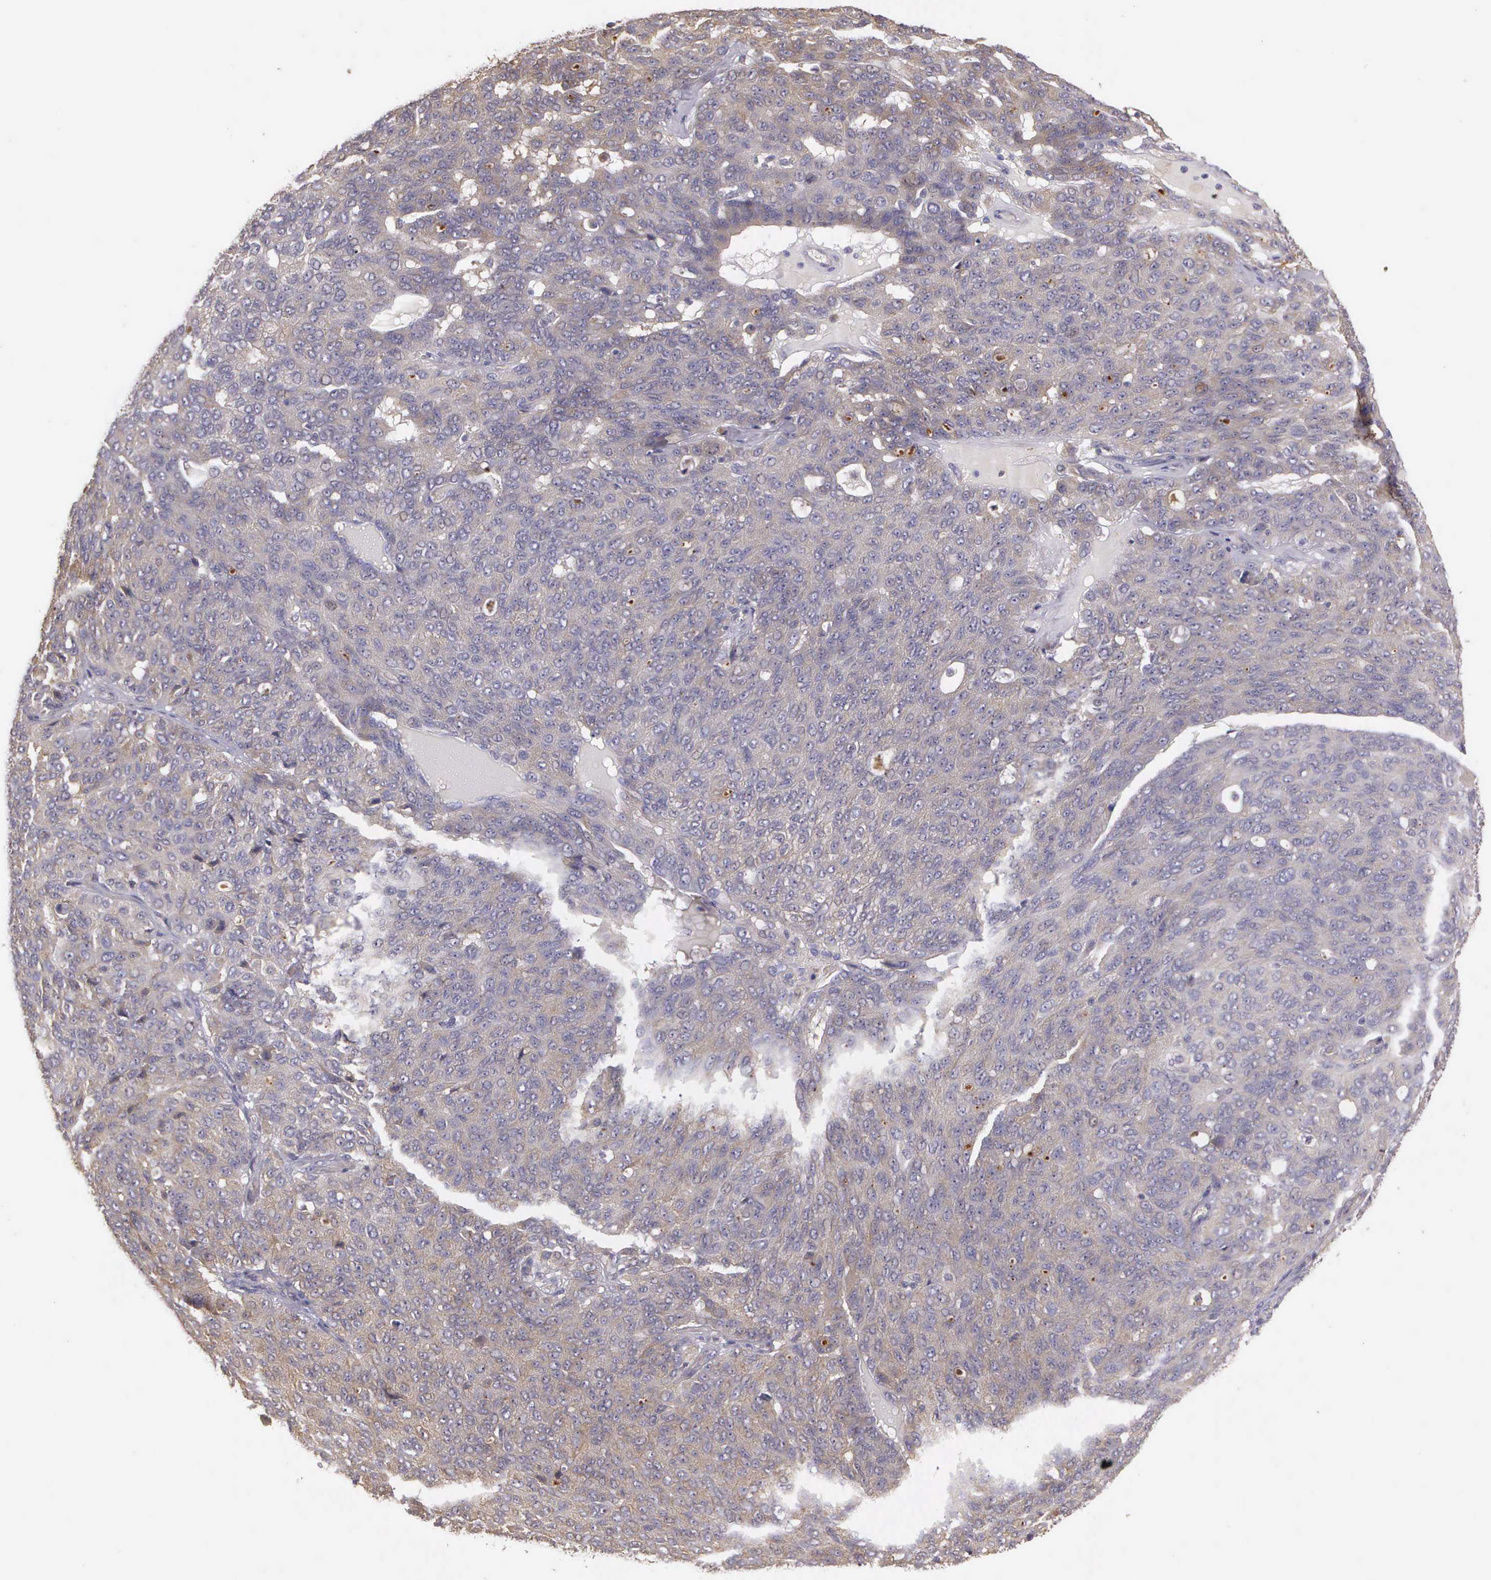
{"staining": {"intensity": "moderate", "quantity": ">75%", "location": "cytoplasmic/membranous"}, "tissue": "ovarian cancer", "cell_type": "Tumor cells", "image_type": "cancer", "snomed": [{"axis": "morphology", "description": "Carcinoma, endometroid"}, {"axis": "topography", "description": "Ovary"}], "caption": "Brown immunohistochemical staining in ovarian cancer (endometroid carcinoma) reveals moderate cytoplasmic/membranous positivity in about >75% of tumor cells.", "gene": "EIF5", "patient": {"sex": "female", "age": 60}}